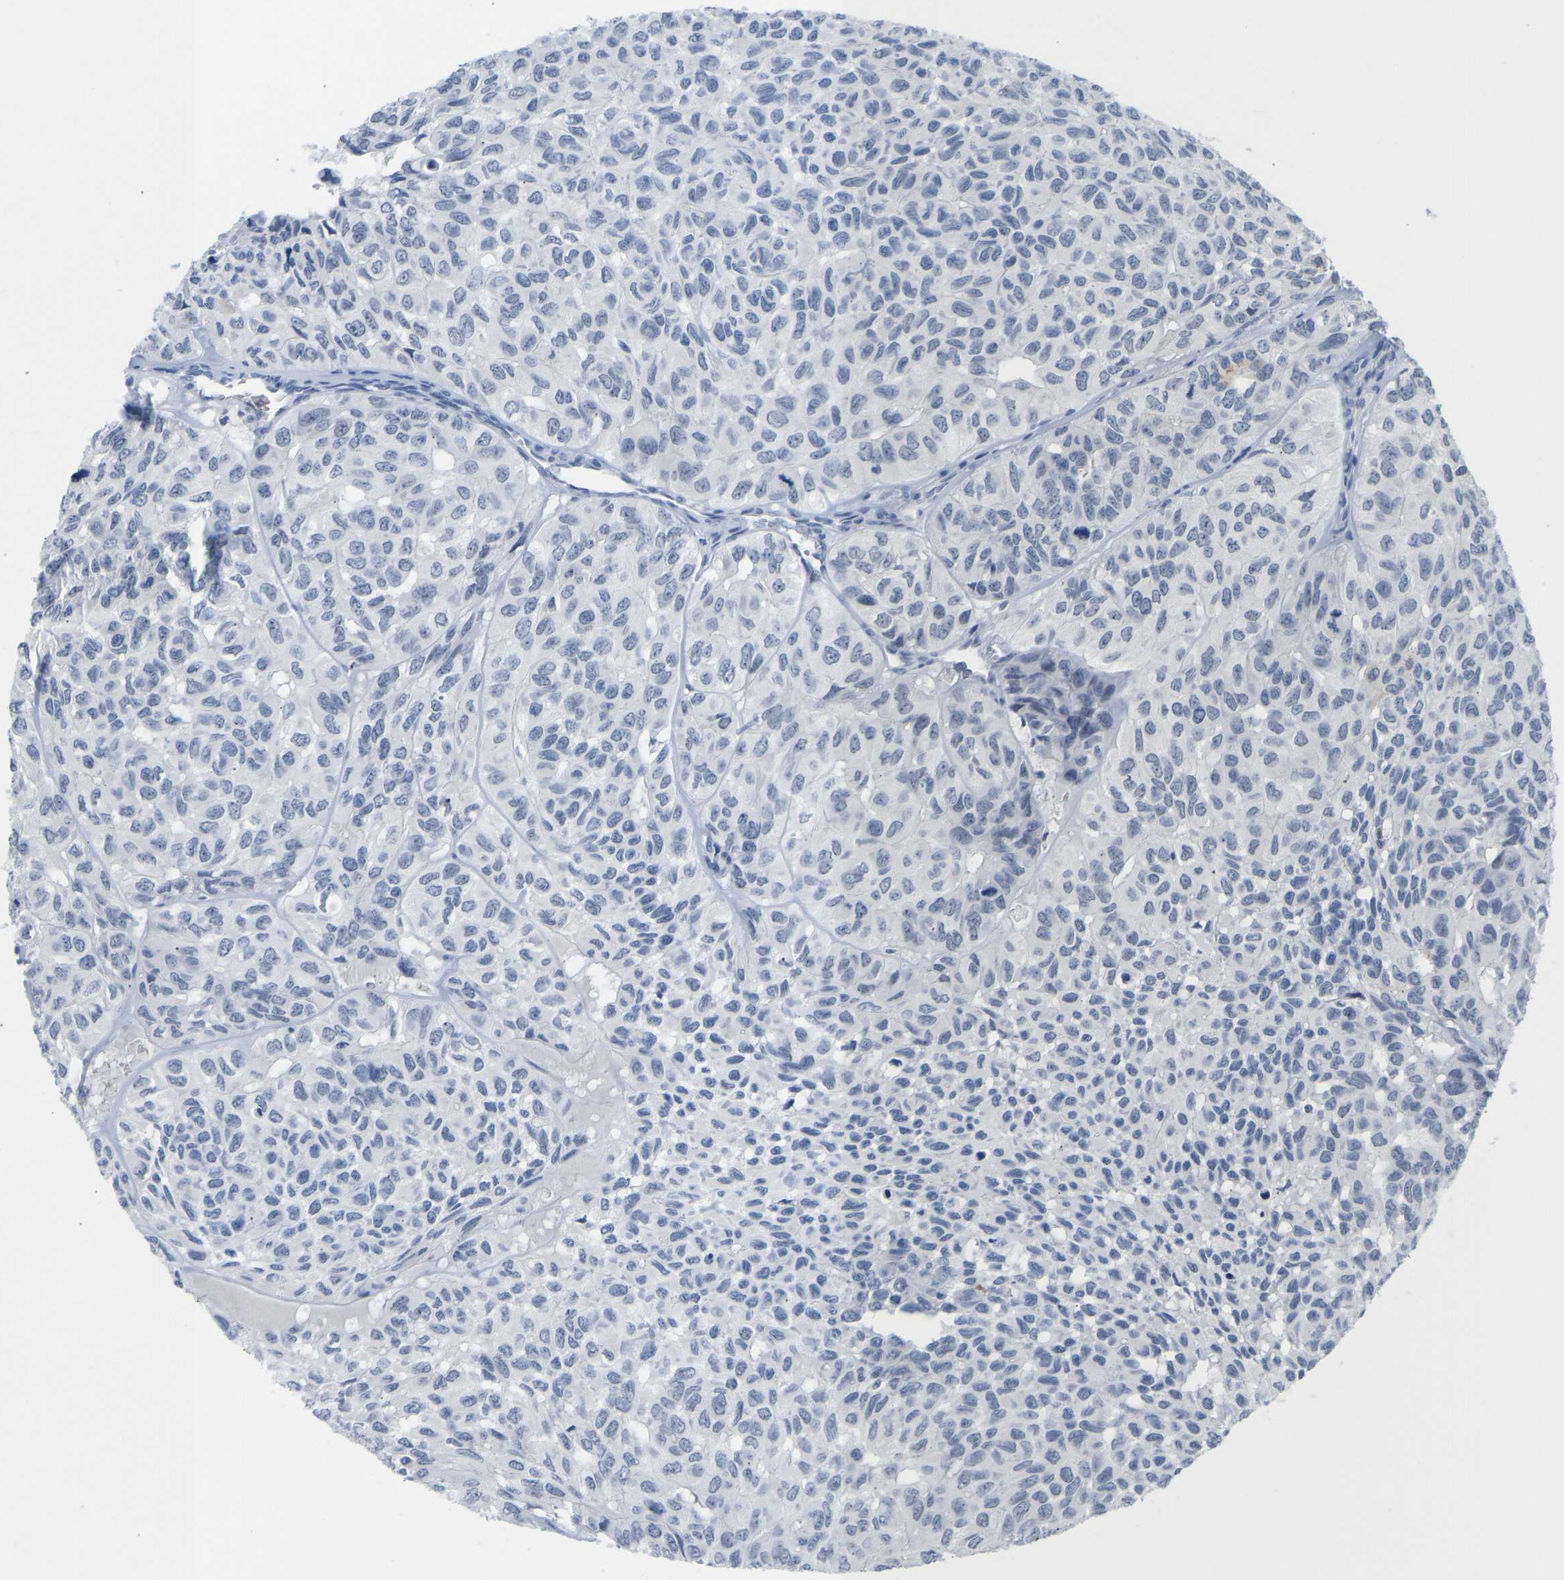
{"staining": {"intensity": "negative", "quantity": "none", "location": "none"}, "tissue": "head and neck cancer", "cell_type": "Tumor cells", "image_type": "cancer", "snomed": [{"axis": "morphology", "description": "Adenocarcinoma, NOS"}, {"axis": "topography", "description": "Salivary gland, NOS"}, {"axis": "topography", "description": "Head-Neck"}], "caption": "The photomicrograph displays no significant positivity in tumor cells of head and neck cancer (adenocarcinoma).", "gene": "TXNDC2", "patient": {"sex": "female", "age": 76}}